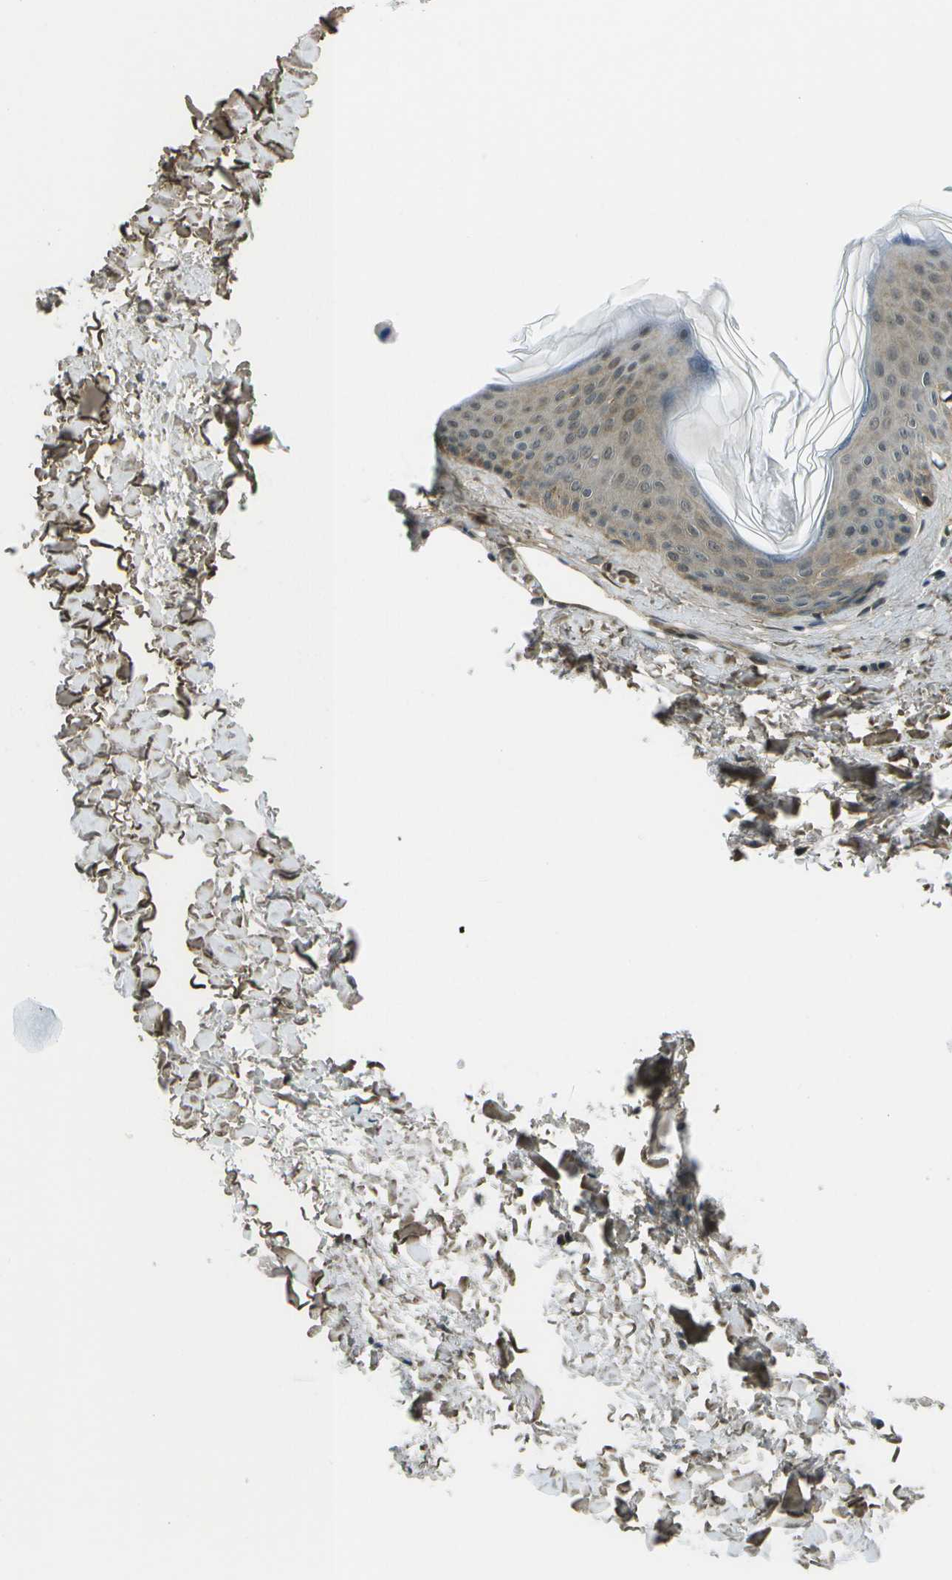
{"staining": {"intensity": "negative", "quantity": "none", "location": "none"}, "tissue": "skin", "cell_type": "Fibroblasts", "image_type": "normal", "snomed": [{"axis": "morphology", "description": "Normal tissue, NOS"}, {"axis": "topography", "description": "Skin"}], "caption": "A high-resolution photomicrograph shows immunohistochemistry staining of unremarkable skin, which exhibits no significant staining in fibroblasts.", "gene": "TMEM19", "patient": {"sex": "female", "age": 17}}